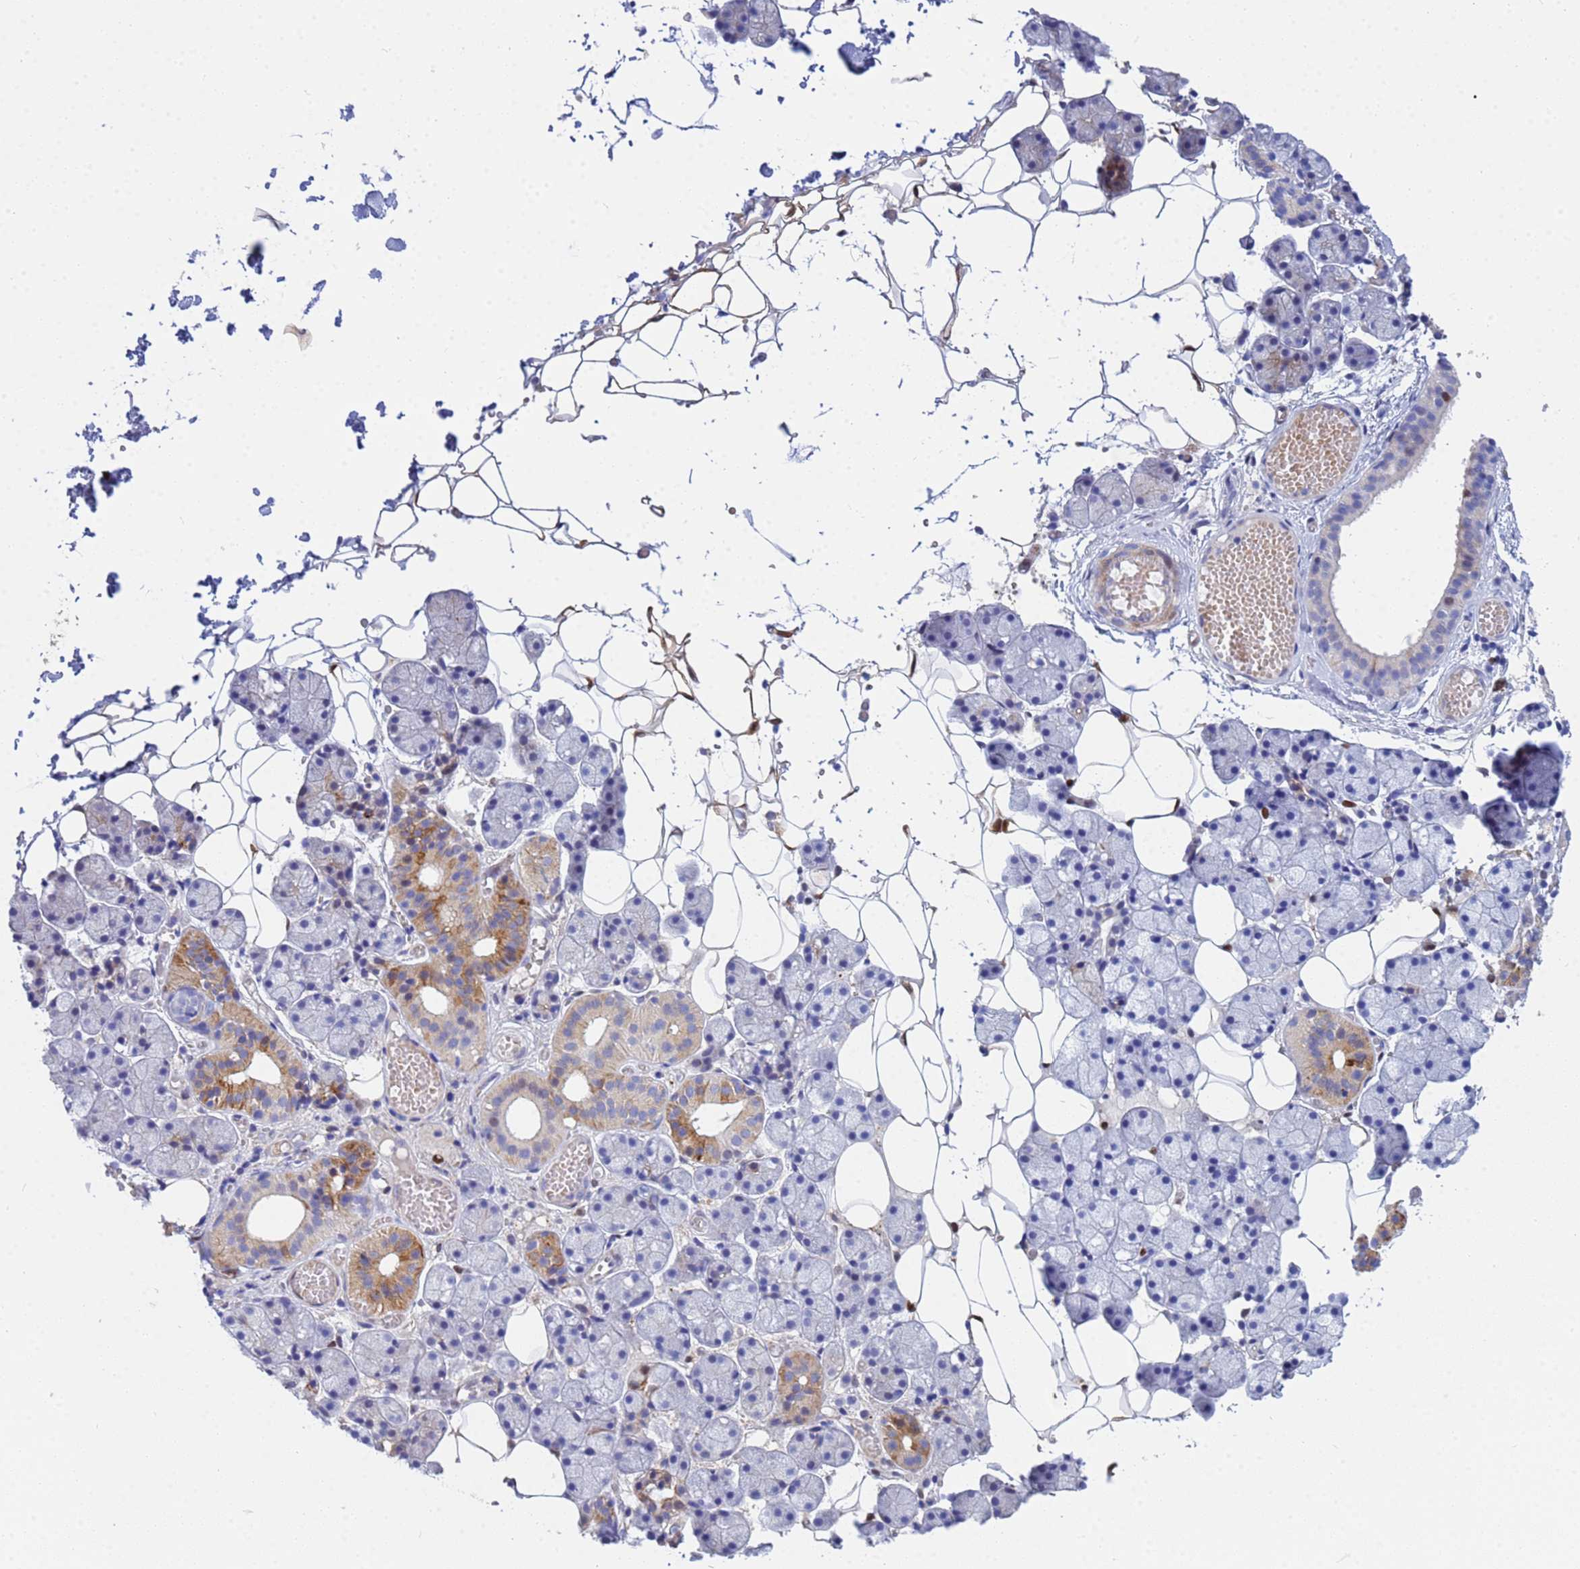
{"staining": {"intensity": "moderate", "quantity": "<25%", "location": "cytoplasmic/membranous"}, "tissue": "salivary gland", "cell_type": "Glandular cells", "image_type": "normal", "snomed": [{"axis": "morphology", "description": "Normal tissue, NOS"}, {"axis": "topography", "description": "Salivary gland"}], "caption": "Immunohistochemical staining of benign salivary gland demonstrates <25% levels of moderate cytoplasmic/membranous protein positivity in about <25% of glandular cells. The staining was performed using DAB to visualize the protein expression in brown, while the nuclei were stained in blue with hematoxylin (Magnification: 20x).", "gene": "PPP6R1", "patient": {"sex": "female", "age": 33}}